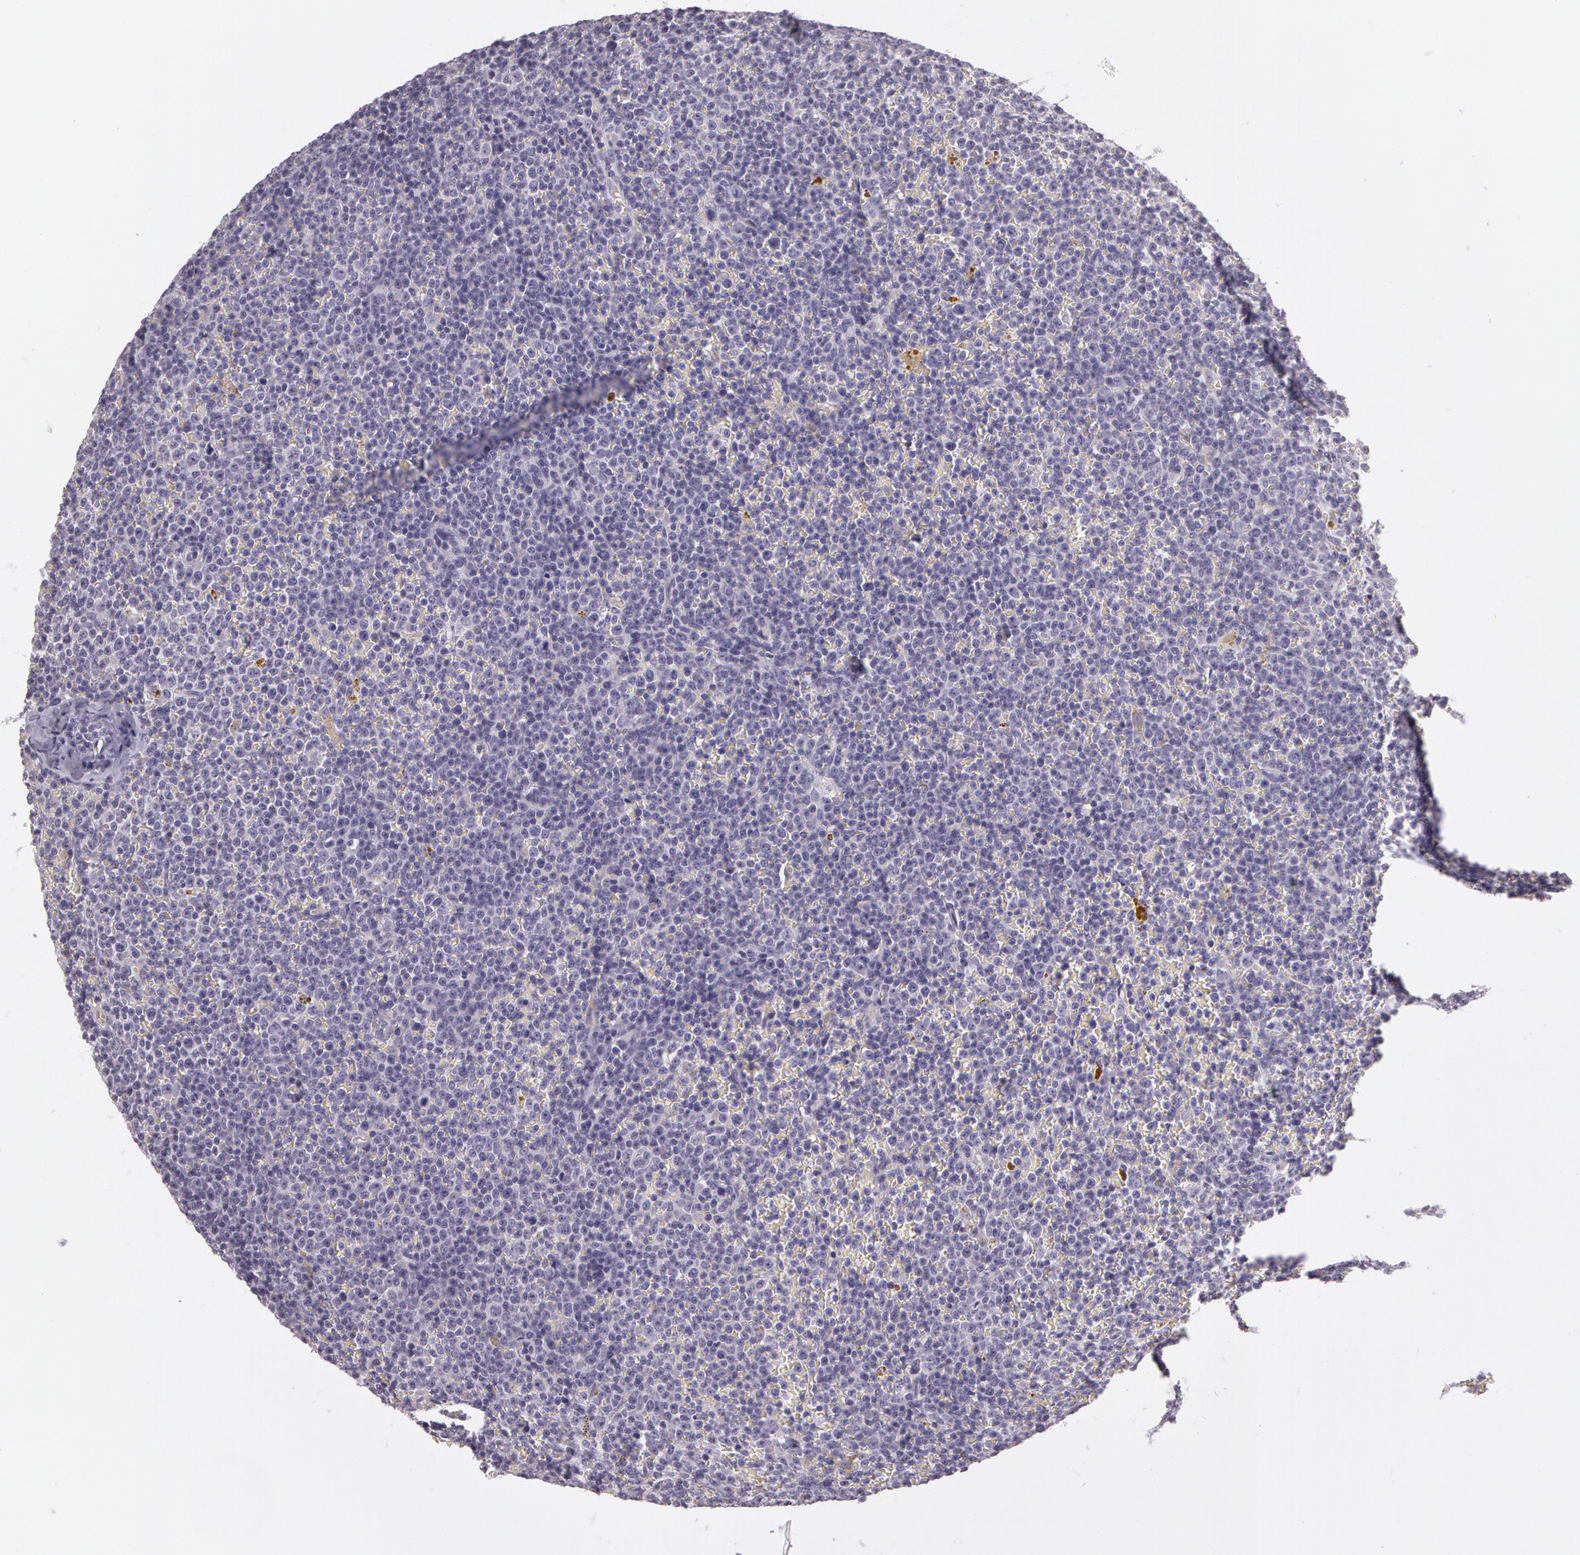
{"staining": {"intensity": "negative", "quantity": "none", "location": "none"}, "tissue": "lymphoma", "cell_type": "Tumor cells", "image_type": "cancer", "snomed": [{"axis": "morphology", "description": "Malignant lymphoma, non-Hodgkin's type, Low grade"}, {"axis": "topography", "description": "Lymph node"}], "caption": "A photomicrograph of lymphoma stained for a protein reveals no brown staining in tumor cells.", "gene": "G2E3", "patient": {"sex": "male", "age": 50}}